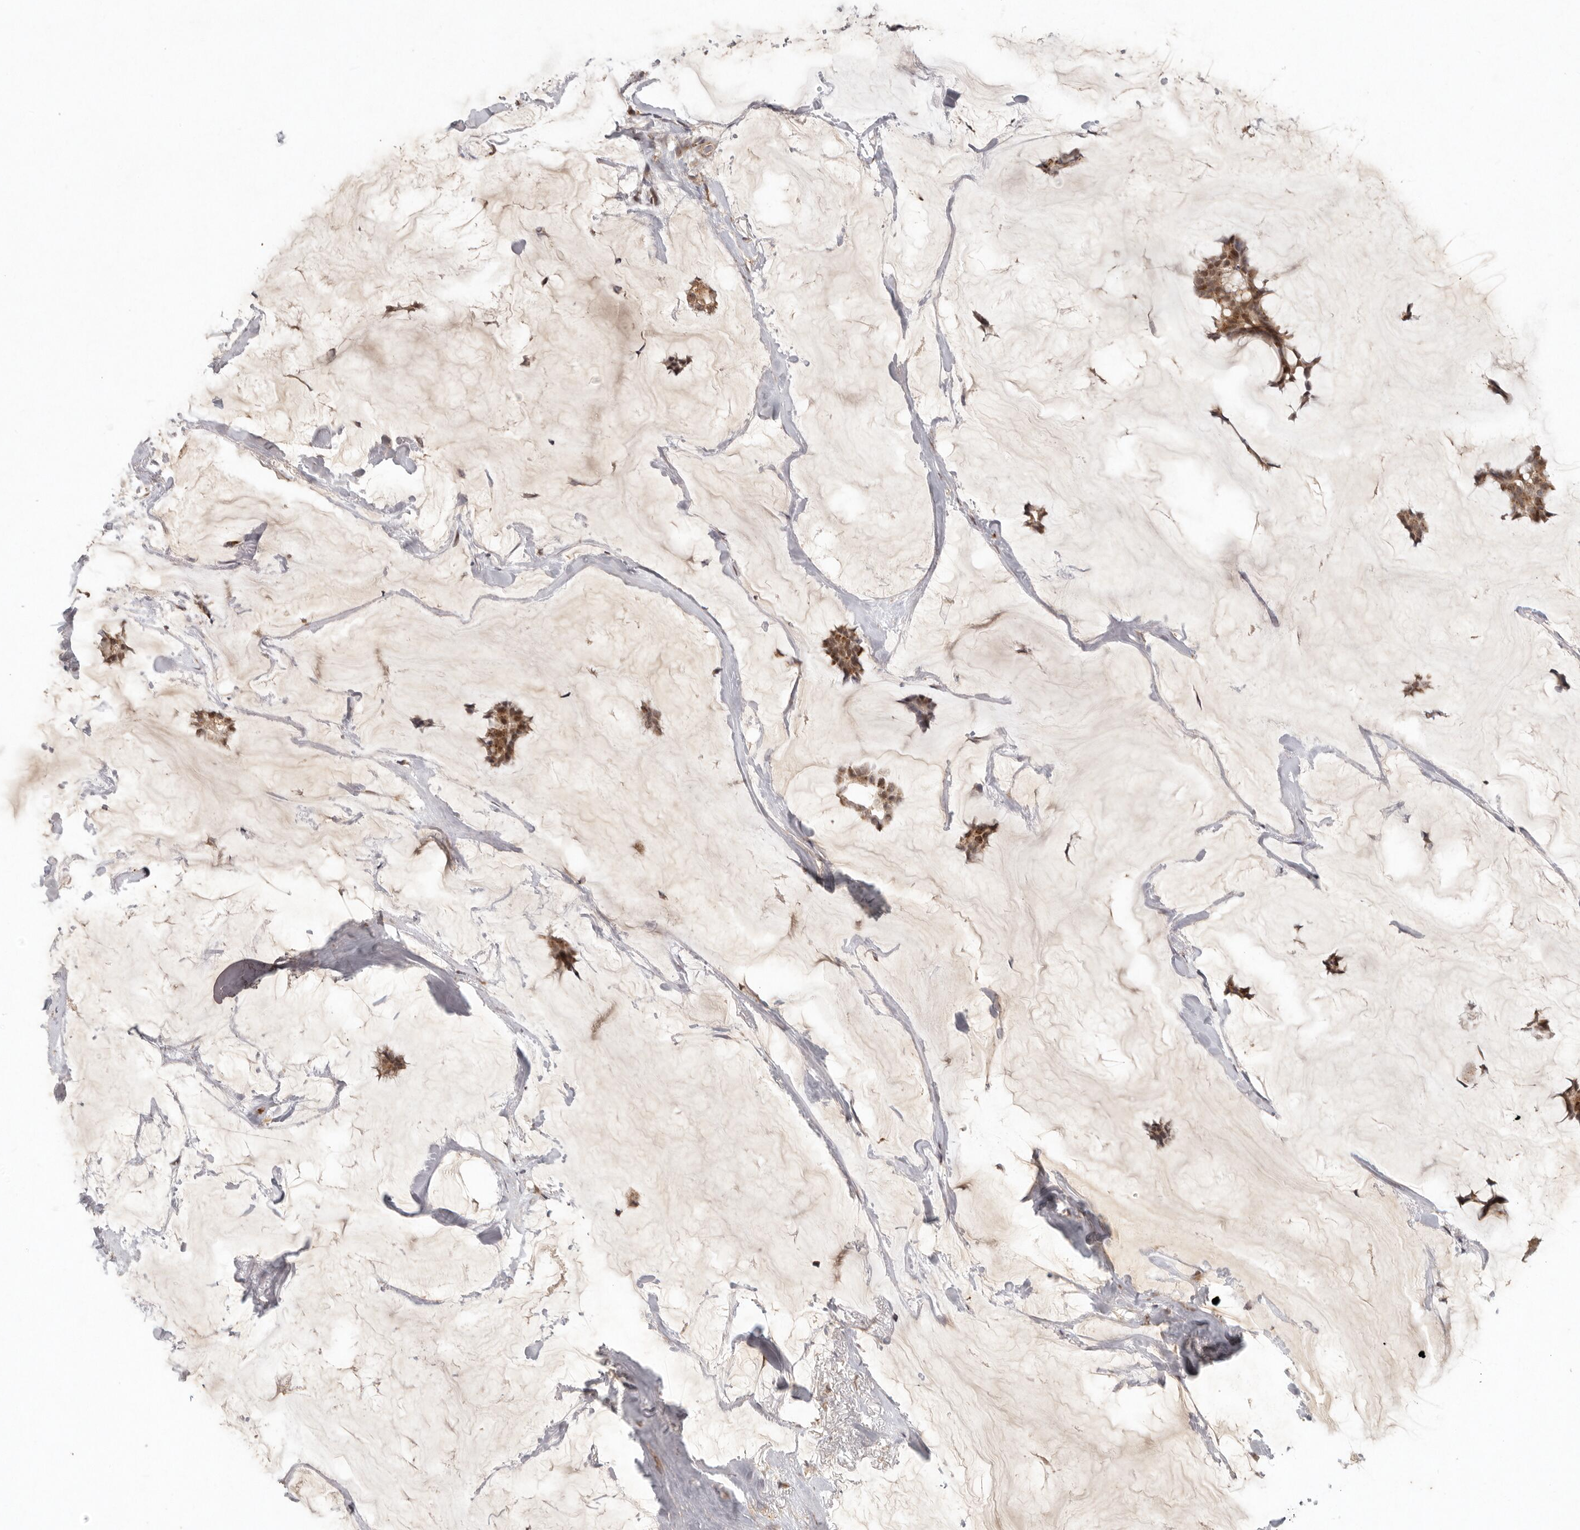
{"staining": {"intensity": "moderate", "quantity": ">75%", "location": "cytoplasmic/membranous,nuclear"}, "tissue": "breast cancer", "cell_type": "Tumor cells", "image_type": "cancer", "snomed": [{"axis": "morphology", "description": "Duct carcinoma"}, {"axis": "topography", "description": "Breast"}], "caption": "Breast cancer (intraductal carcinoma) stained with DAB immunohistochemistry (IHC) shows medium levels of moderate cytoplasmic/membranous and nuclear expression in approximately >75% of tumor cells. Using DAB (3,3'-diaminobenzidine) (brown) and hematoxylin (blue) stains, captured at high magnification using brightfield microscopy.", "gene": "LRRC75A", "patient": {"sex": "female", "age": 93}}